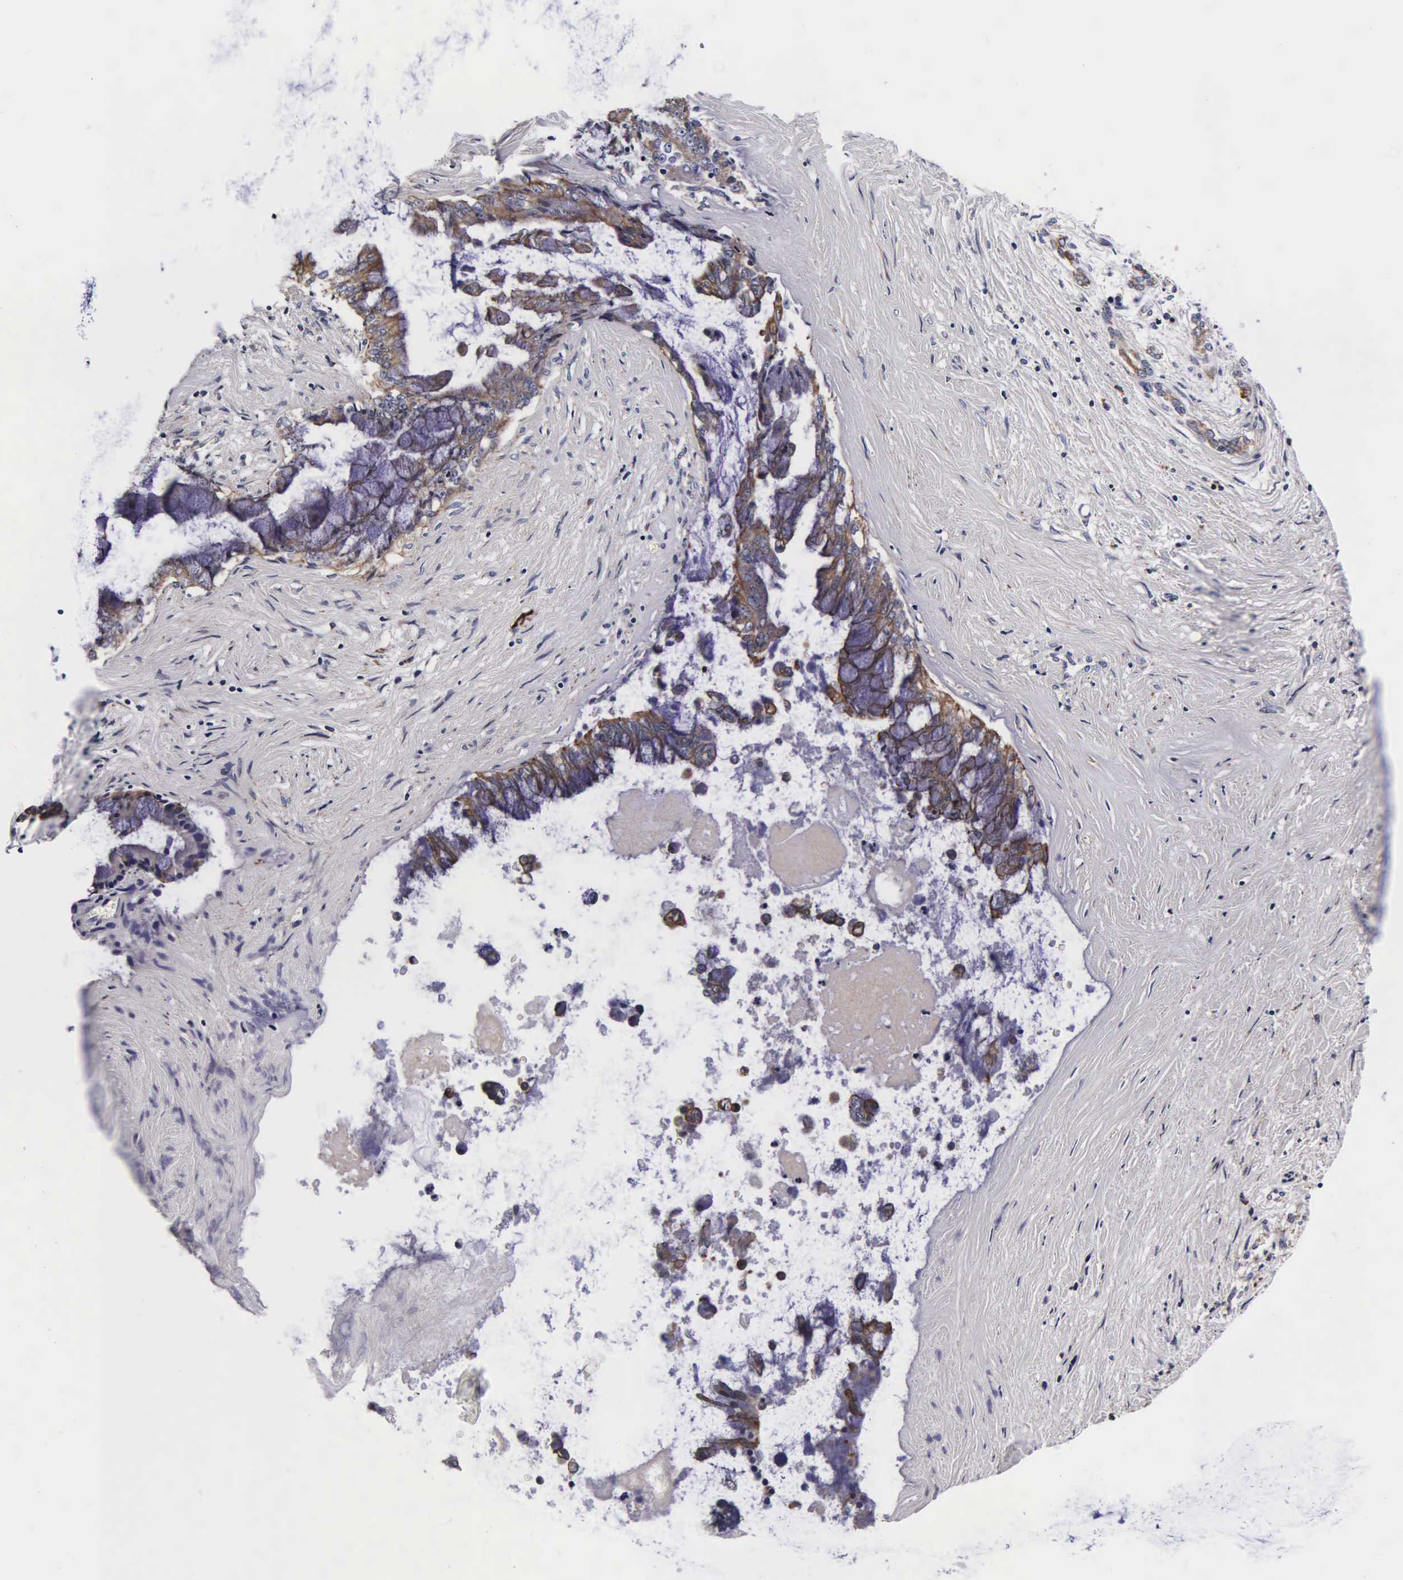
{"staining": {"intensity": "moderate", "quantity": ">75%", "location": "cytoplasmic/membranous"}, "tissue": "pancreatic cancer", "cell_type": "Tumor cells", "image_type": "cancer", "snomed": [{"axis": "morphology", "description": "Adenocarcinoma, NOS"}, {"axis": "topography", "description": "Pancreas"}], "caption": "Pancreatic cancer stained for a protein demonstrates moderate cytoplasmic/membranous positivity in tumor cells.", "gene": "PSMA3", "patient": {"sex": "male", "age": 59}}